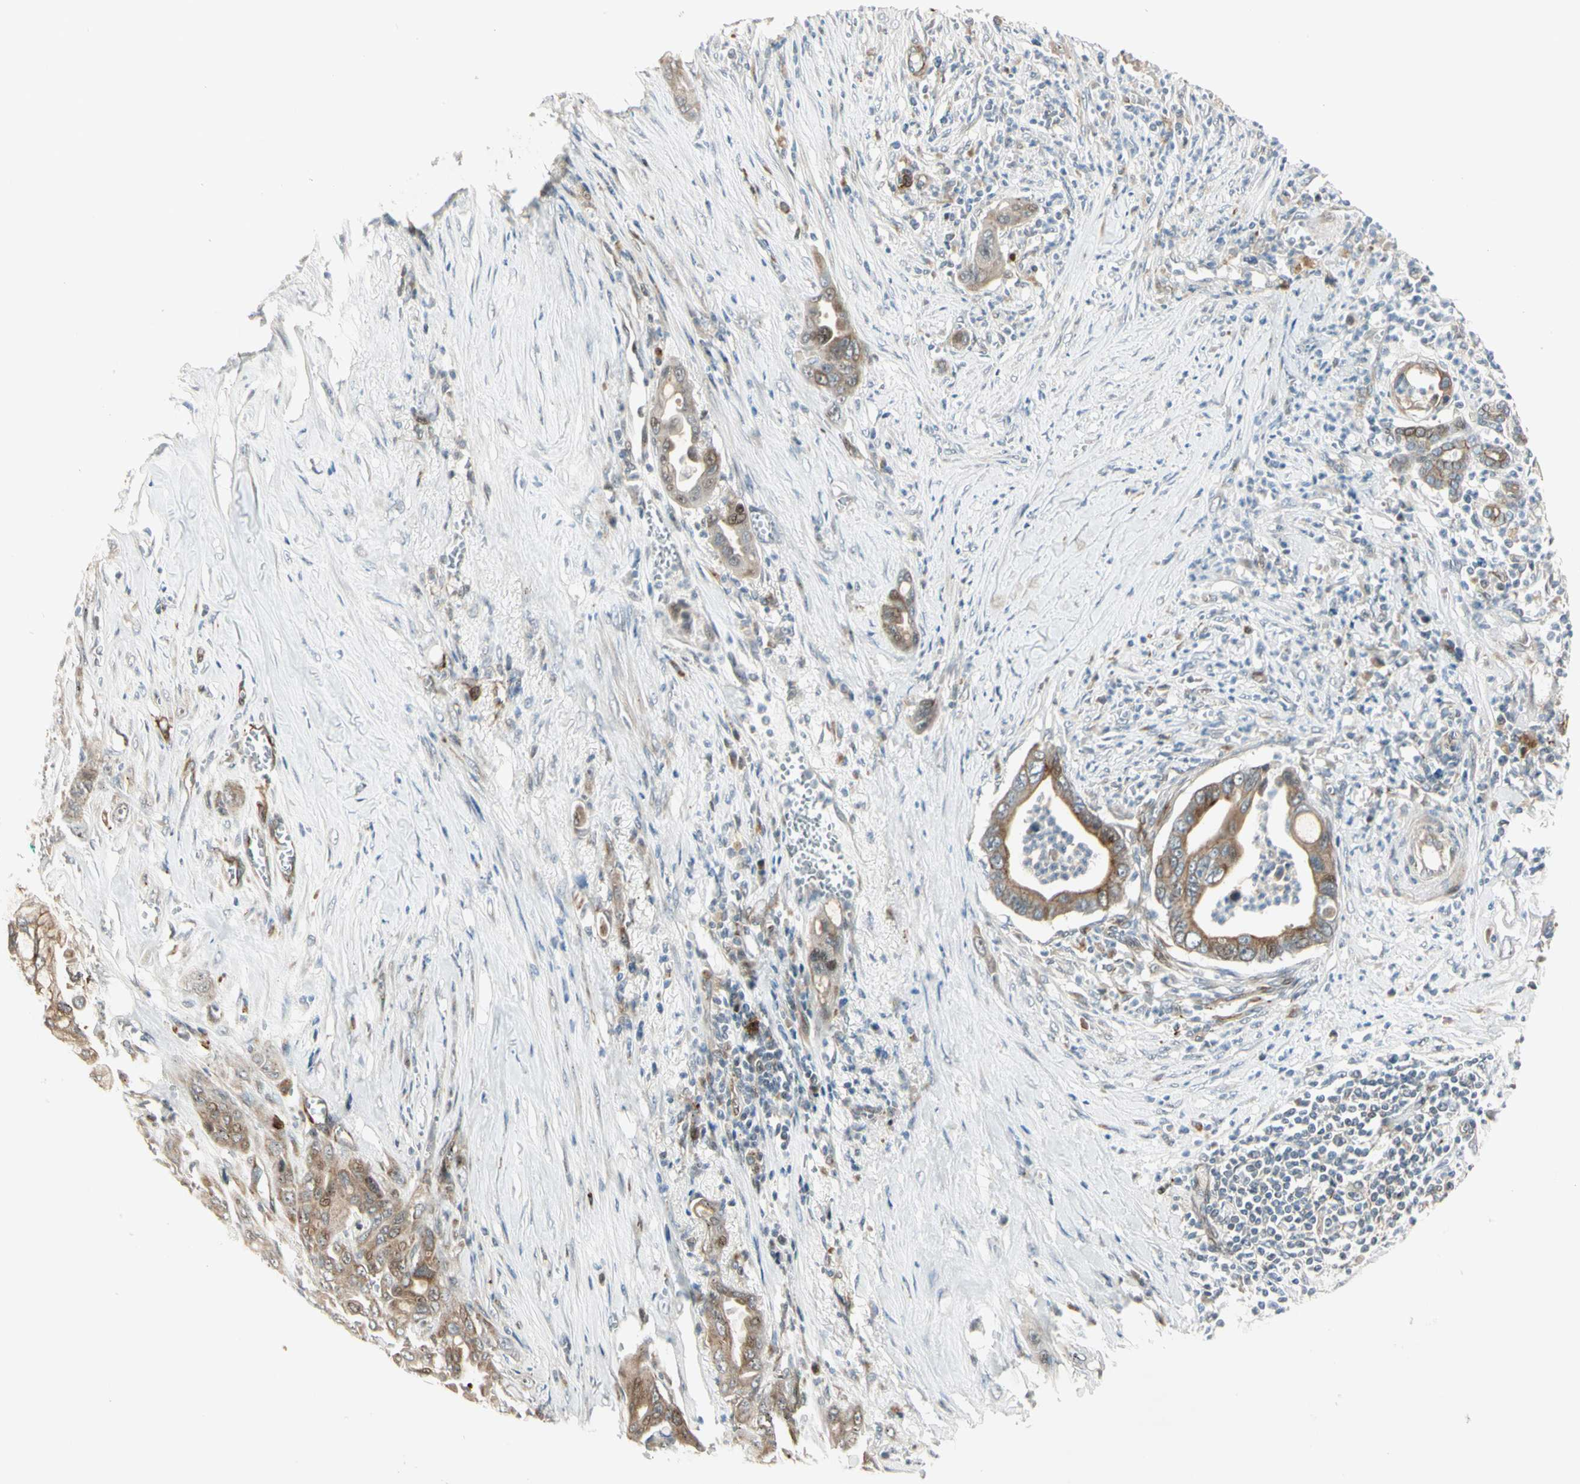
{"staining": {"intensity": "moderate", "quantity": ">75%", "location": "cytoplasmic/membranous"}, "tissue": "pancreatic cancer", "cell_type": "Tumor cells", "image_type": "cancer", "snomed": [{"axis": "morphology", "description": "Adenocarcinoma, NOS"}, {"axis": "topography", "description": "Pancreas"}], "caption": "A brown stain highlights moderate cytoplasmic/membranous expression of a protein in adenocarcinoma (pancreatic) tumor cells.", "gene": "NDFIP1", "patient": {"sex": "male", "age": 59}}